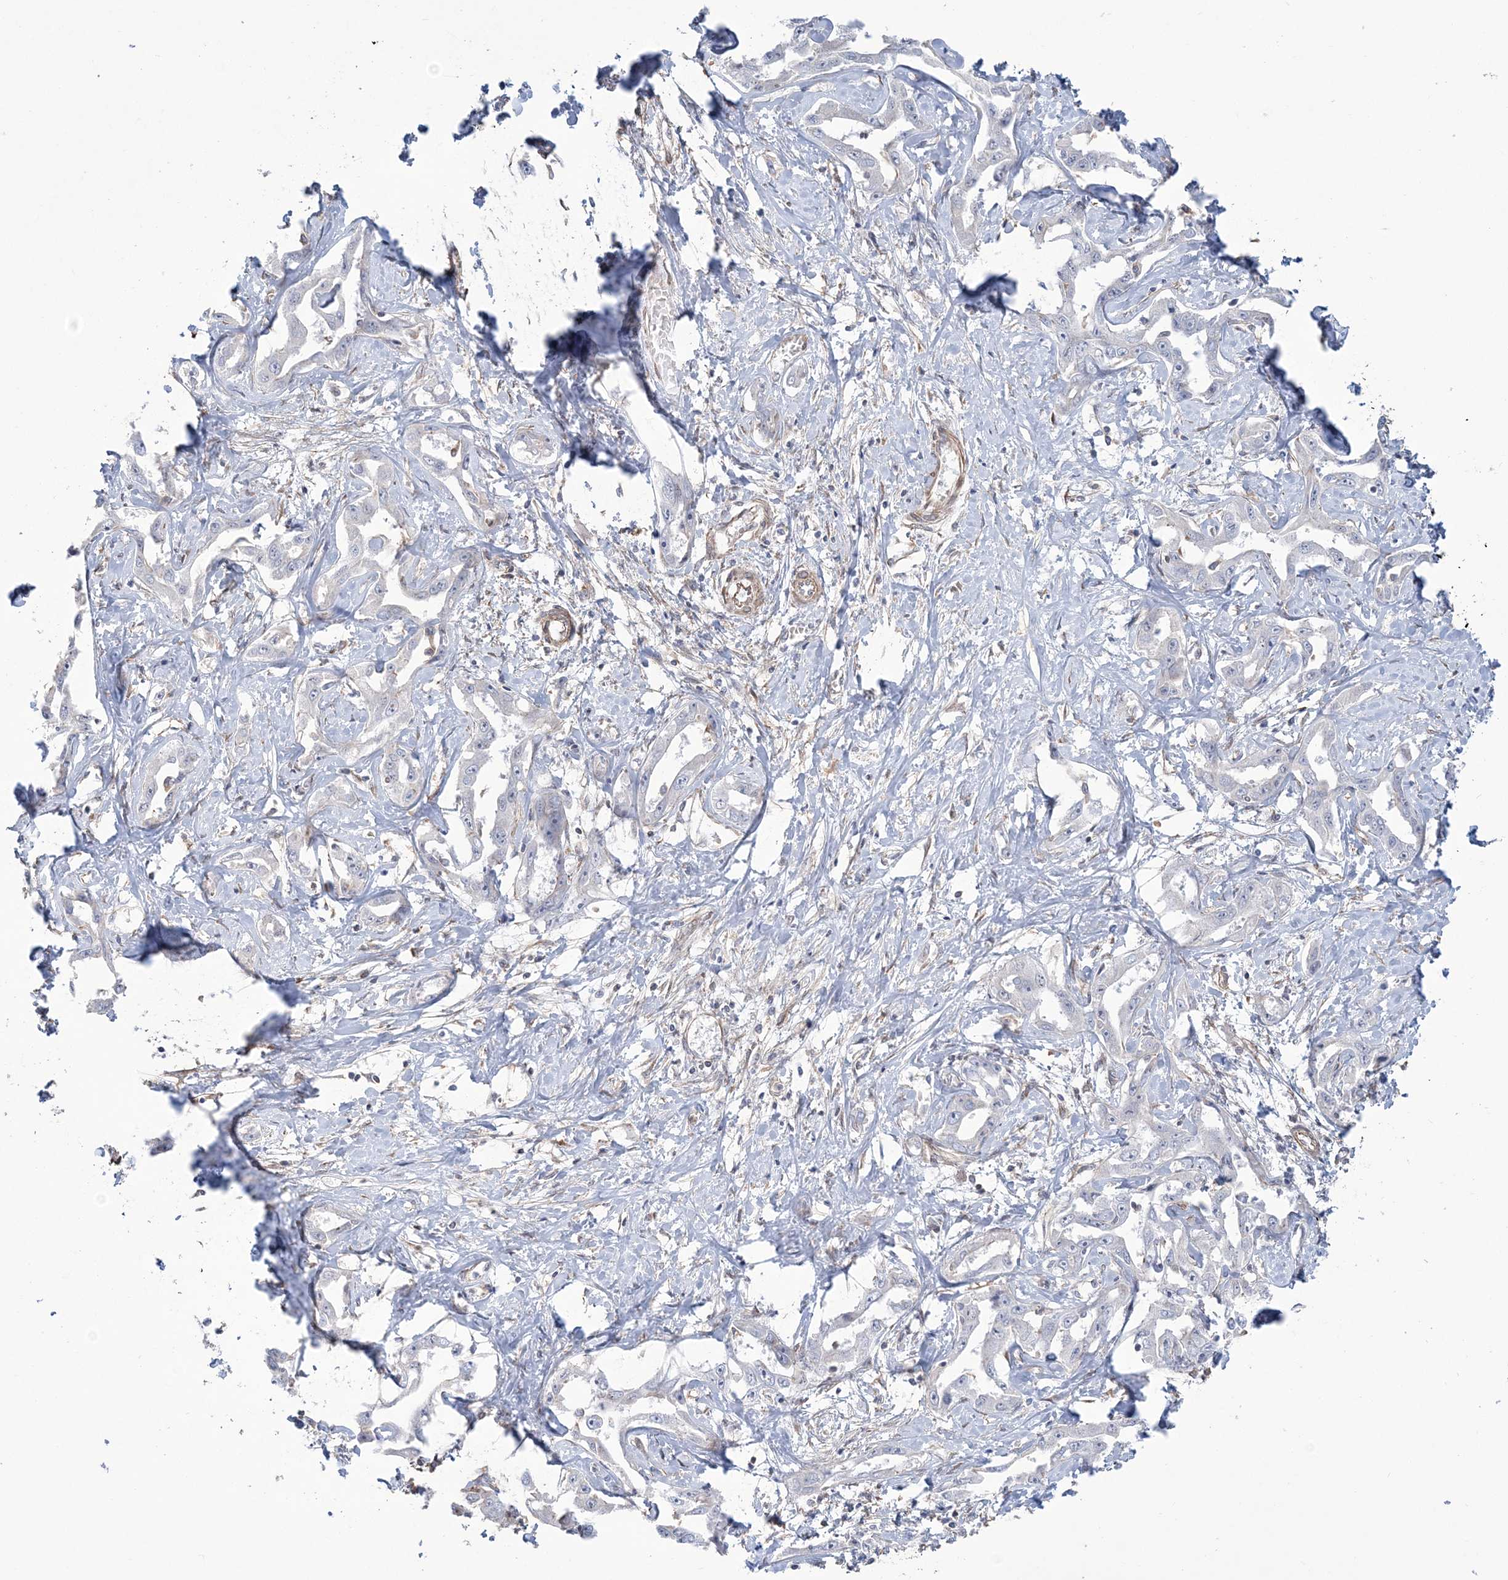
{"staining": {"intensity": "negative", "quantity": "none", "location": "none"}, "tissue": "liver cancer", "cell_type": "Tumor cells", "image_type": "cancer", "snomed": [{"axis": "morphology", "description": "Cholangiocarcinoma"}, {"axis": "topography", "description": "Liver"}], "caption": "An image of liver cancer stained for a protein exhibits no brown staining in tumor cells.", "gene": "ZNF821", "patient": {"sex": "male", "age": 59}}